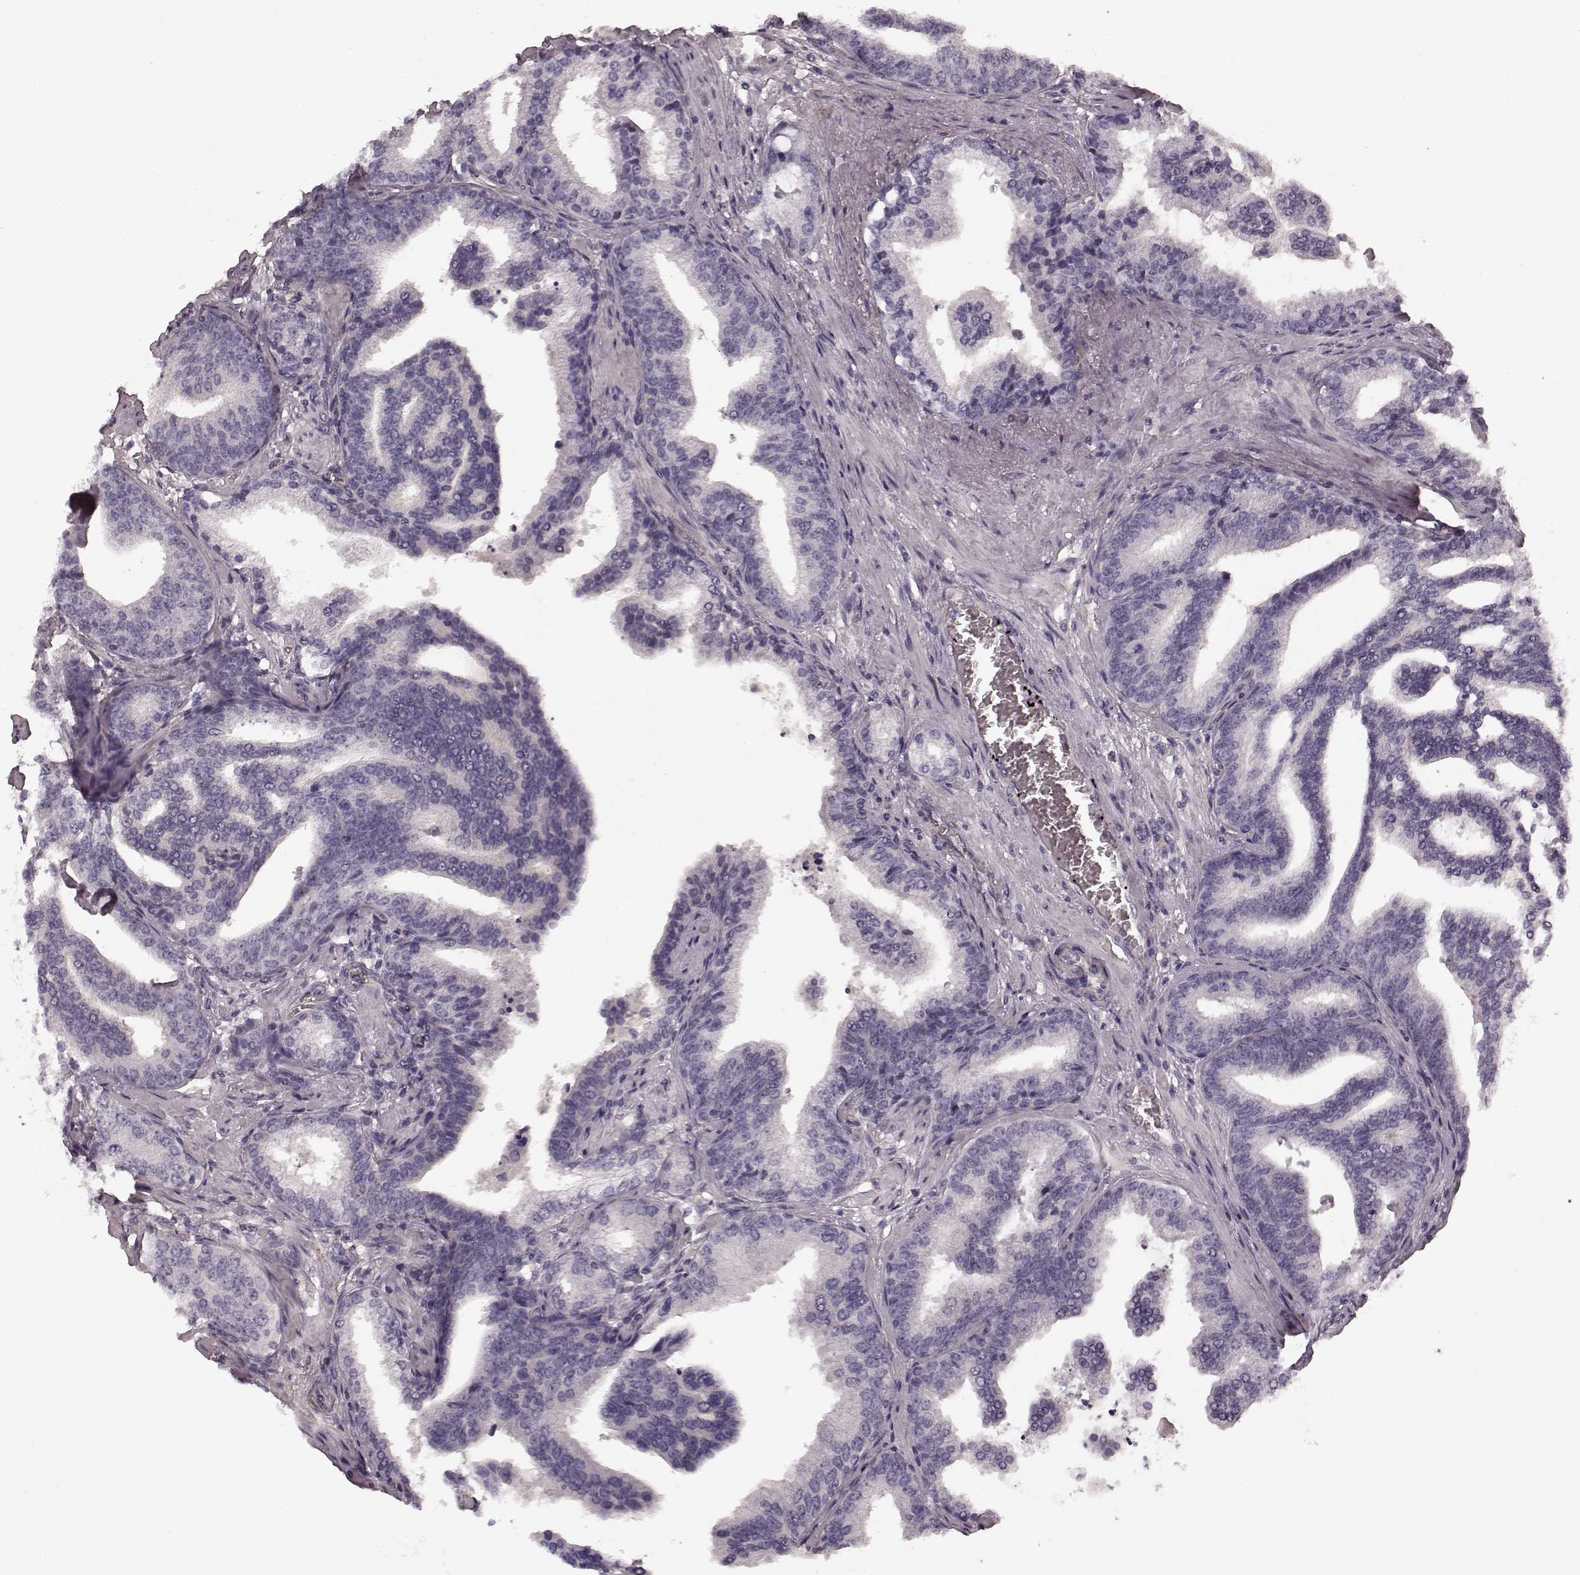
{"staining": {"intensity": "negative", "quantity": "none", "location": "none"}, "tissue": "prostate cancer", "cell_type": "Tumor cells", "image_type": "cancer", "snomed": [{"axis": "morphology", "description": "Adenocarcinoma, NOS"}, {"axis": "topography", "description": "Prostate"}], "caption": "This is an IHC image of human prostate cancer. There is no positivity in tumor cells.", "gene": "PRKCE", "patient": {"sex": "male", "age": 64}}